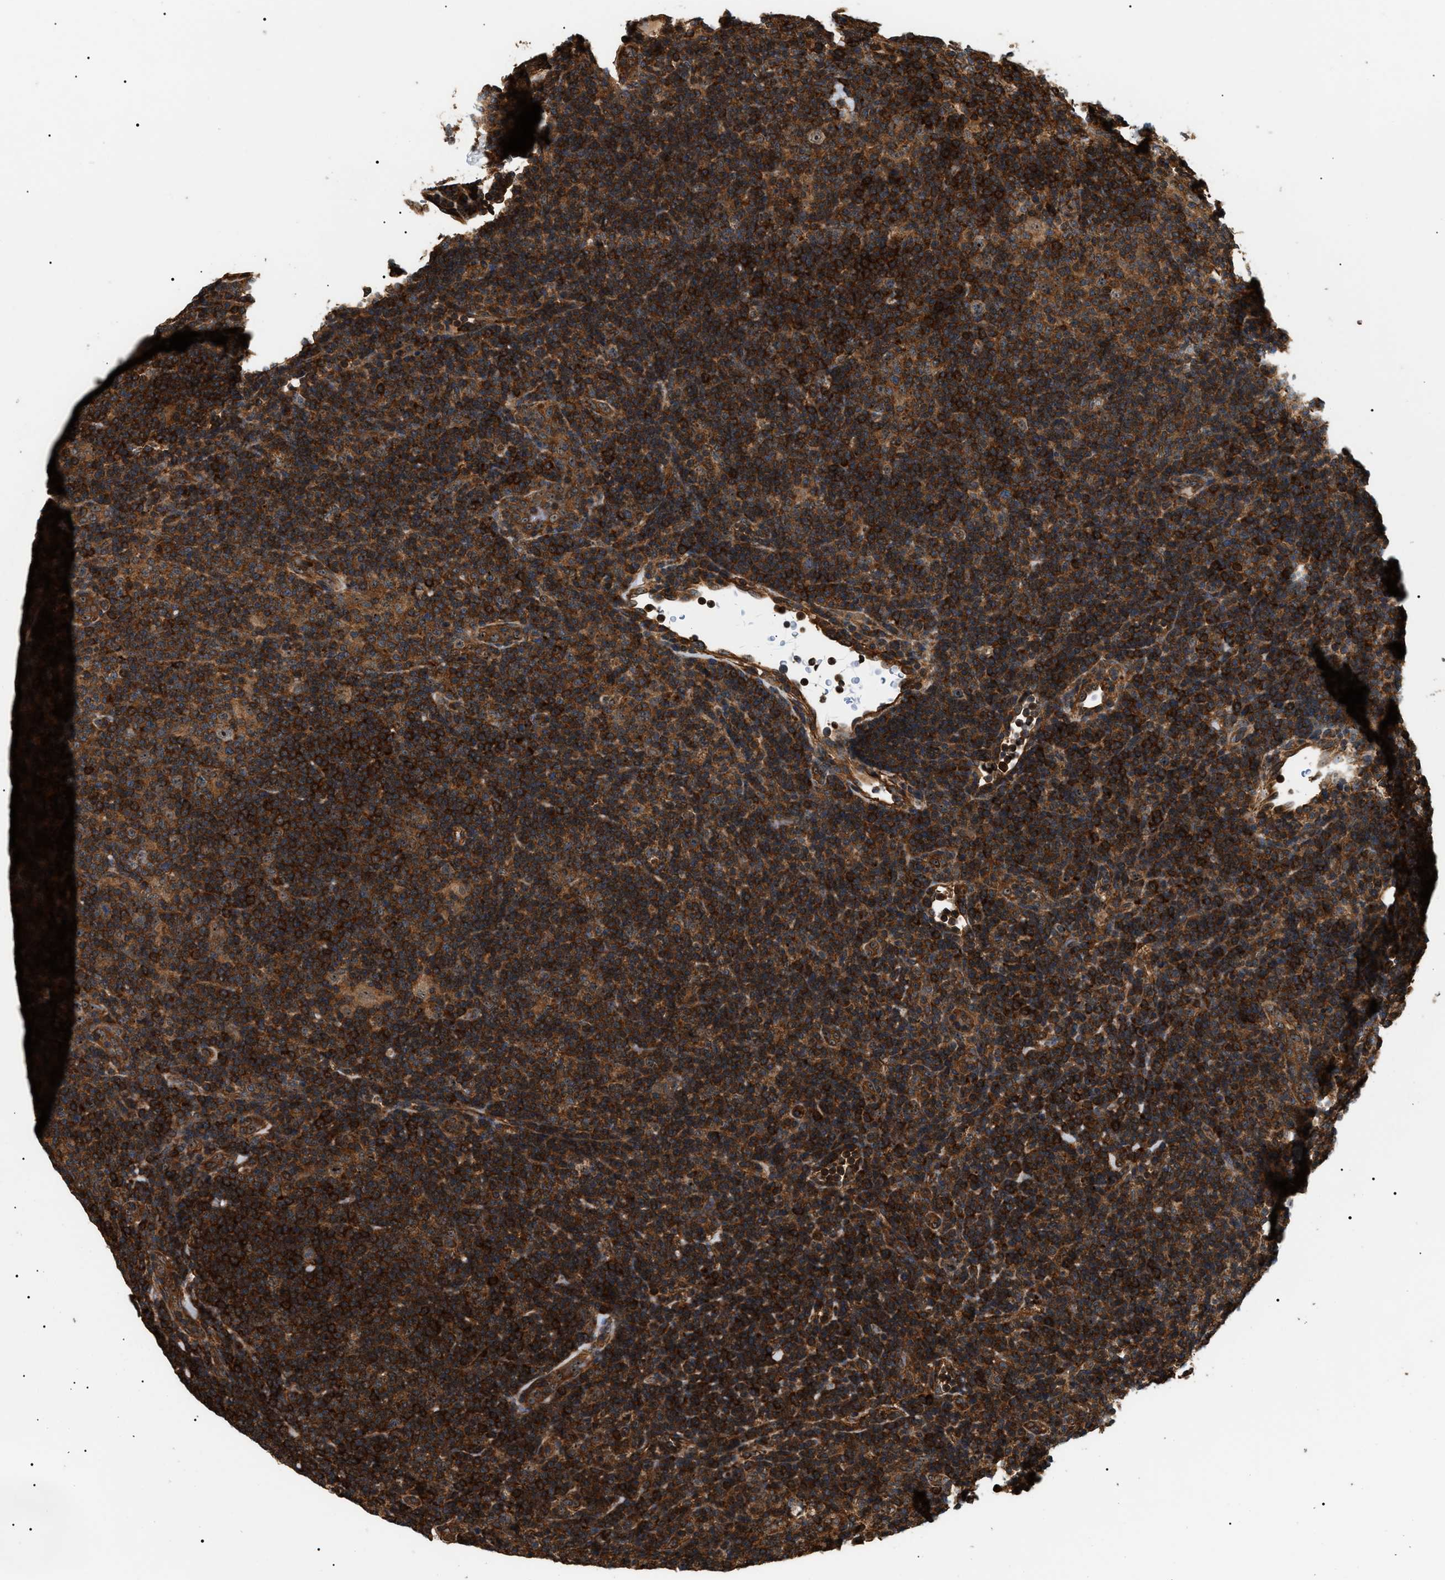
{"staining": {"intensity": "moderate", "quantity": ">75%", "location": "cytoplasmic/membranous,nuclear"}, "tissue": "lymphoma", "cell_type": "Tumor cells", "image_type": "cancer", "snomed": [{"axis": "morphology", "description": "Hodgkin's disease, NOS"}, {"axis": "topography", "description": "Lymph node"}], "caption": "Immunohistochemistry image of lymphoma stained for a protein (brown), which displays medium levels of moderate cytoplasmic/membranous and nuclear positivity in about >75% of tumor cells.", "gene": "SH3GLB2", "patient": {"sex": "female", "age": 57}}